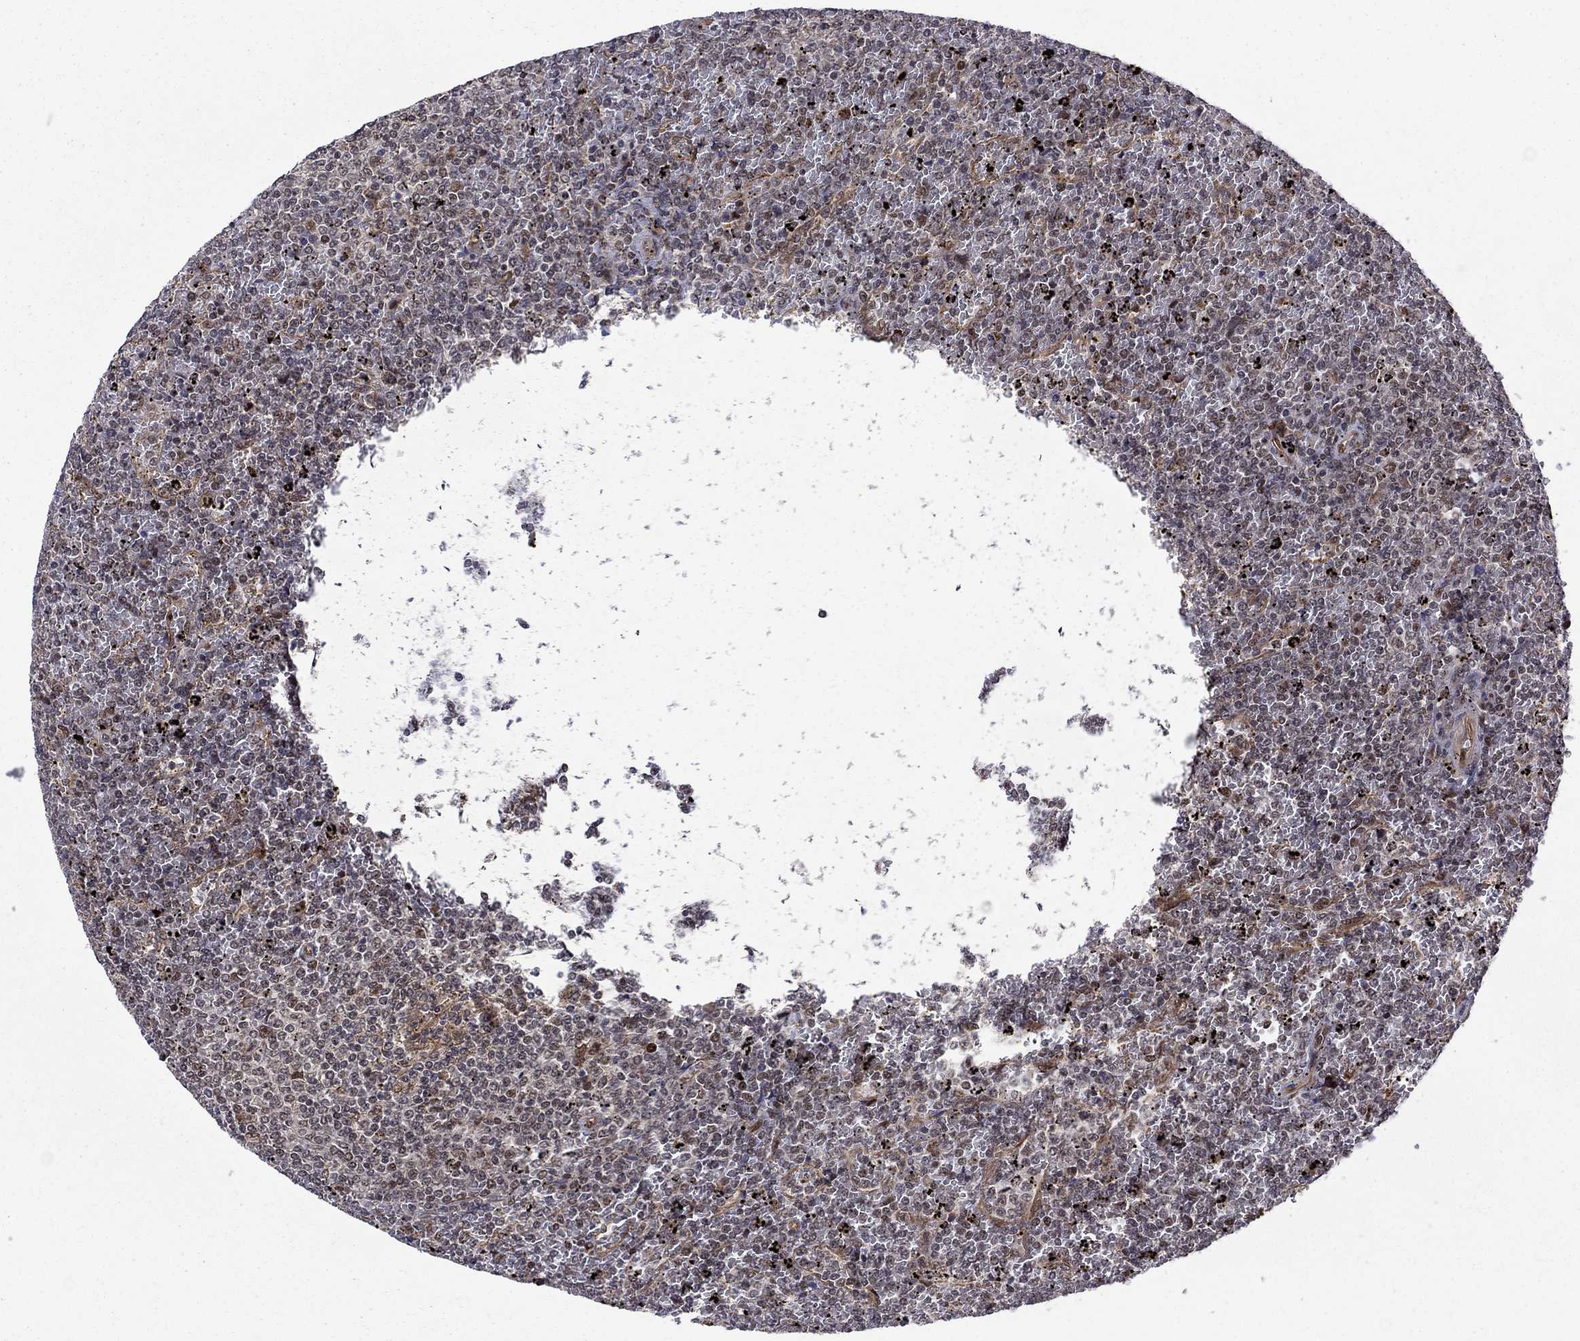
{"staining": {"intensity": "negative", "quantity": "none", "location": "none"}, "tissue": "lymphoma", "cell_type": "Tumor cells", "image_type": "cancer", "snomed": [{"axis": "morphology", "description": "Malignant lymphoma, non-Hodgkin's type, Low grade"}, {"axis": "topography", "description": "Spleen"}], "caption": "IHC histopathology image of neoplastic tissue: lymphoma stained with DAB exhibits no significant protein positivity in tumor cells.", "gene": "KPNA3", "patient": {"sex": "female", "age": 77}}